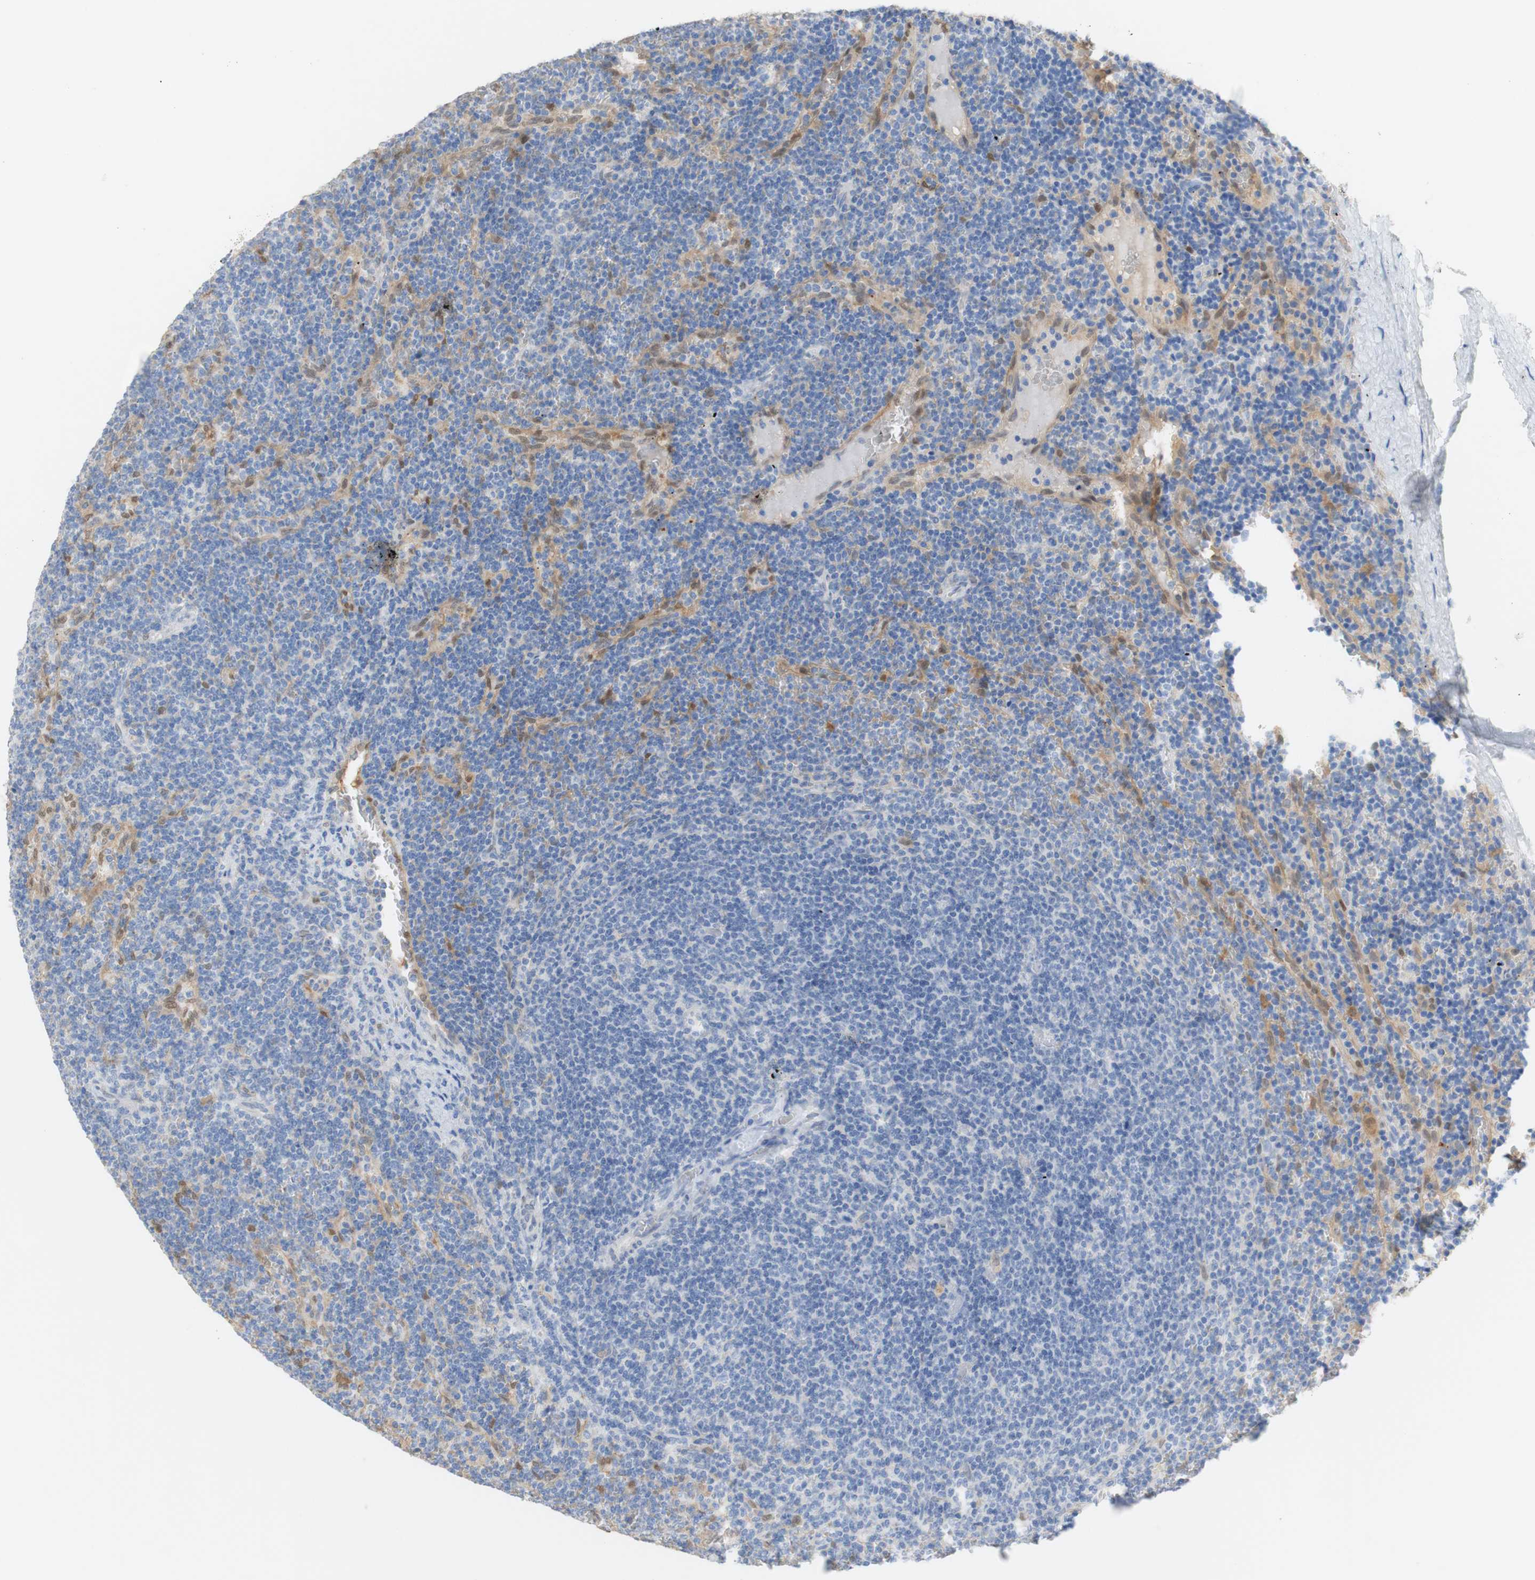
{"staining": {"intensity": "negative", "quantity": "none", "location": "none"}, "tissue": "lymphoma", "cell_type": "Tumor cells", "image_type": "cancer", "snomed": [{"axis": "morphology", "description": "Malignant lymphoma, non-Hodgkin's type, Low grade"}, {"axis": "topography", "description": "Spleen"}], "caption": "Immunohistochemical staining of human lymphoma displays no significant positivity in tumor cells.", "gene": "SELENBP1", "patient": {"sex": "female", "age": 50}}